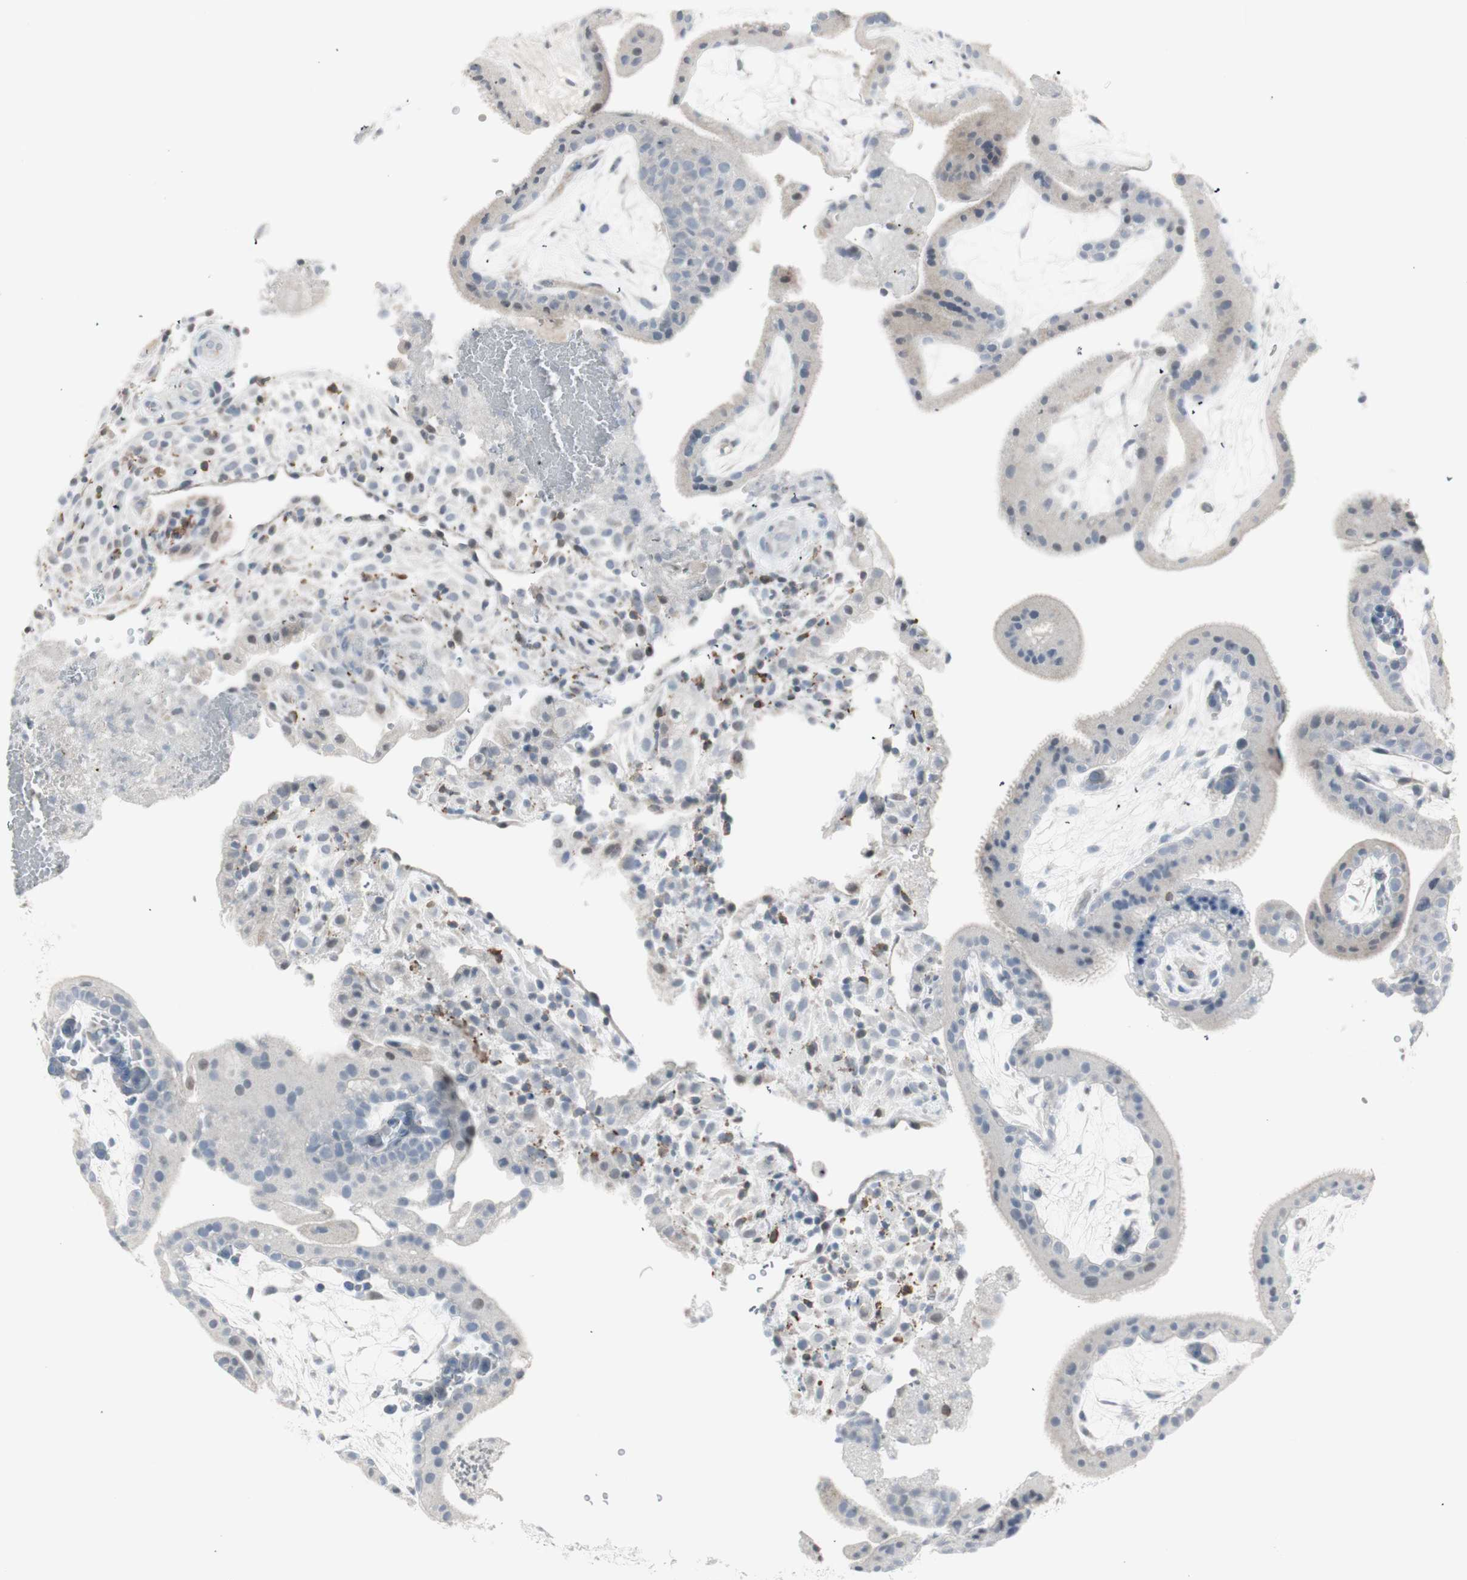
{"staining": {"intensity": "negative", "quantity": "none", "location": "none"}, "tissue": "placenta", "cell_type": "Decidual cells", "image_type": "normal", "snomed": [{"axis": "morphology", "description": "Normal tissue, NOS"}, {"axis": "topography", "description": "Placenta"}], "caption": "This histopathology image is of unremarkable placenta stained with immunohistochemistry to label a protein in brown with the nuclei are counter-stained blue. There is no expression in decidual cells.", "gene": "MAP4K4", "patient": {"sex": "female", "age": 19}}